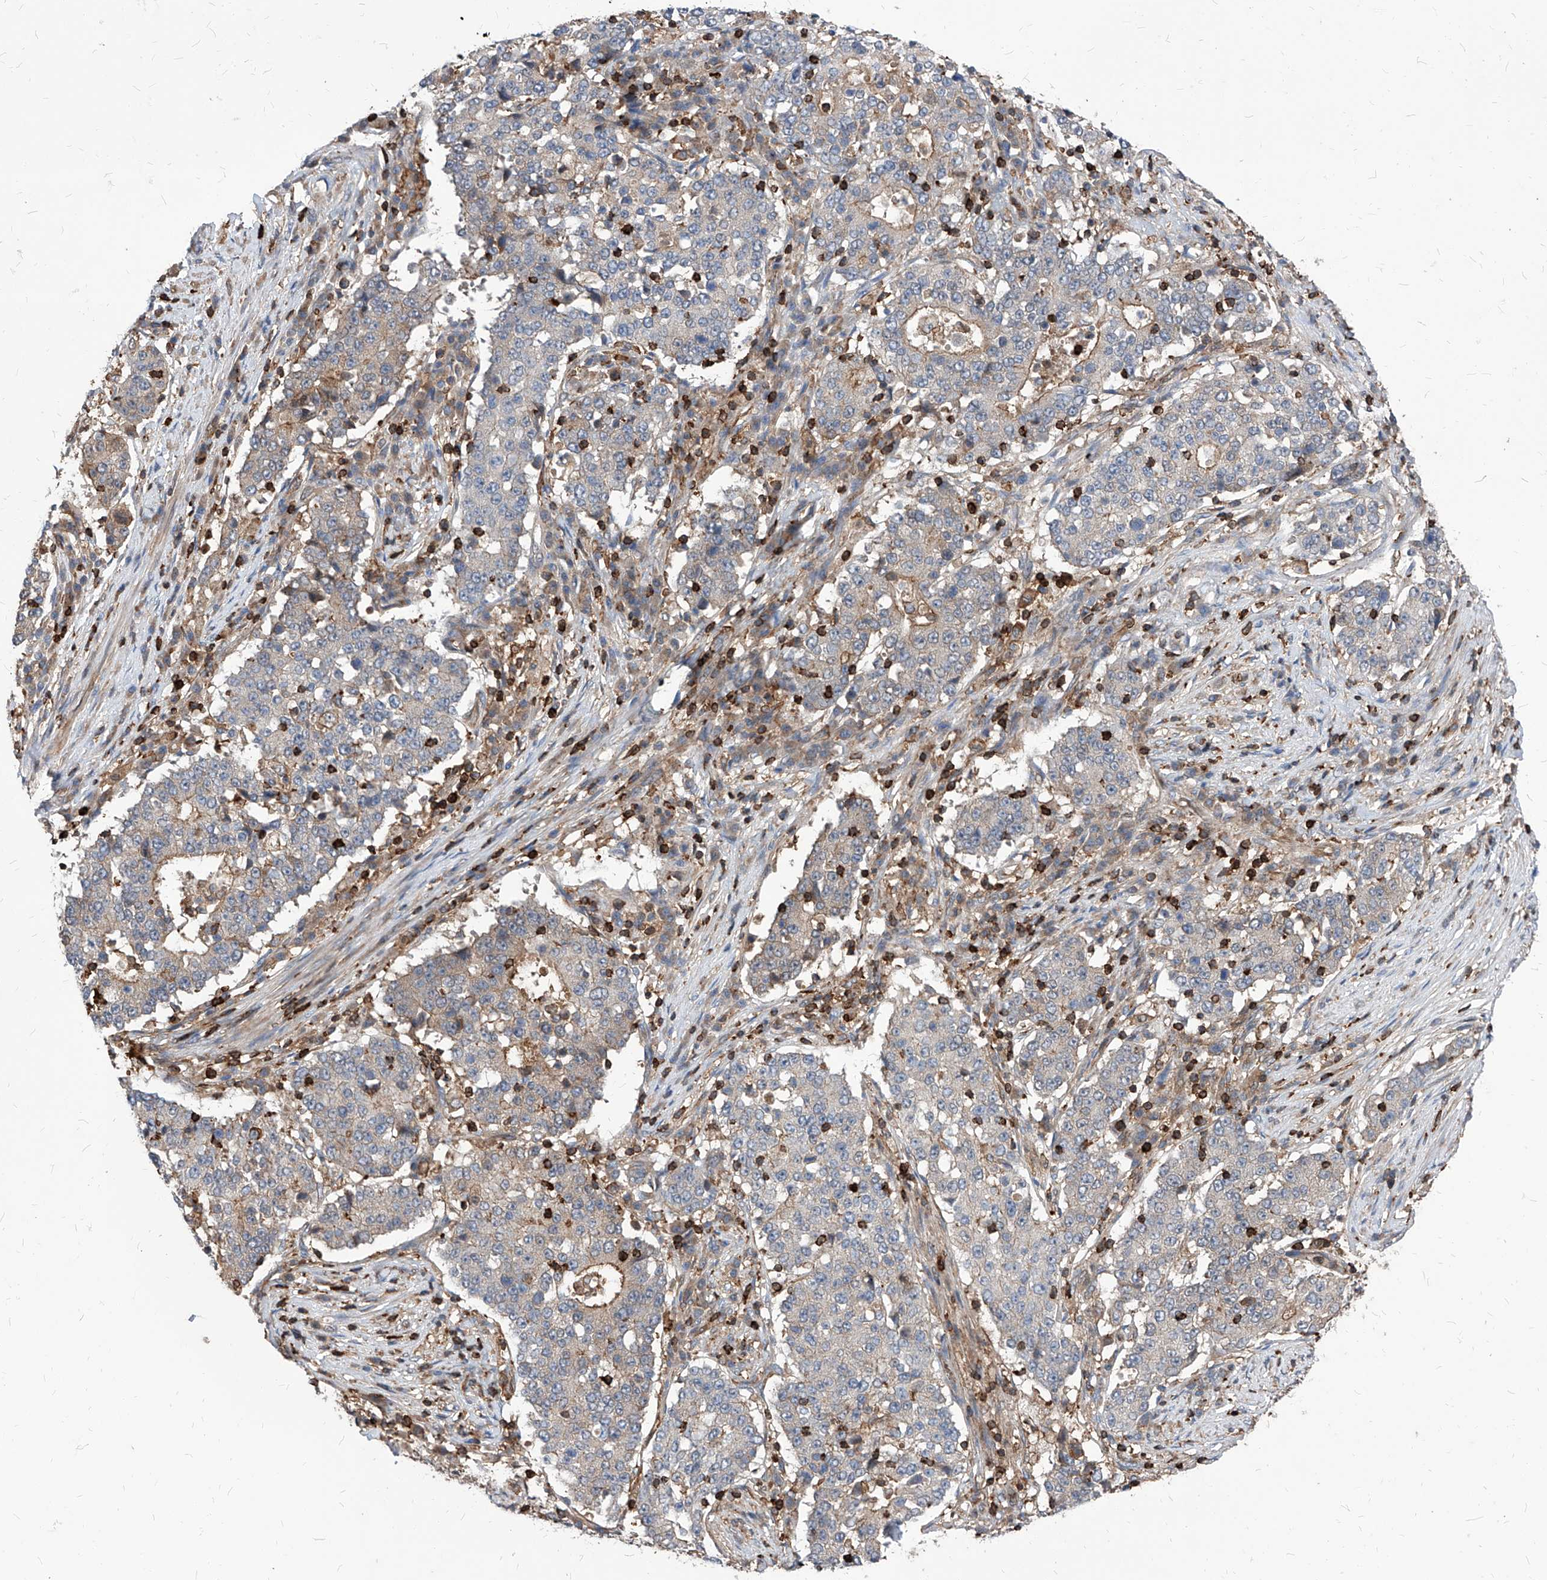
{"staining": {"intensity": "weak", "quantity": "<25%", "location": "cytoplasmic/membranous"}, "tissue": "stomach cancer", "cell_type": "Tumor cells", "image_type": "cancer", "snomed": [{"axis": "morphology", "description": "Adenocarcinoma, NOS"}, {"axis": "topography", "description": "Stomach"}], "caption": "This is an immunohistochemistry micrograph of human stomach adenocarcinoma. There is no expression in tumor cells.", "gene": "ABRACL", "patient": {"sex": "male", "age": 59}}